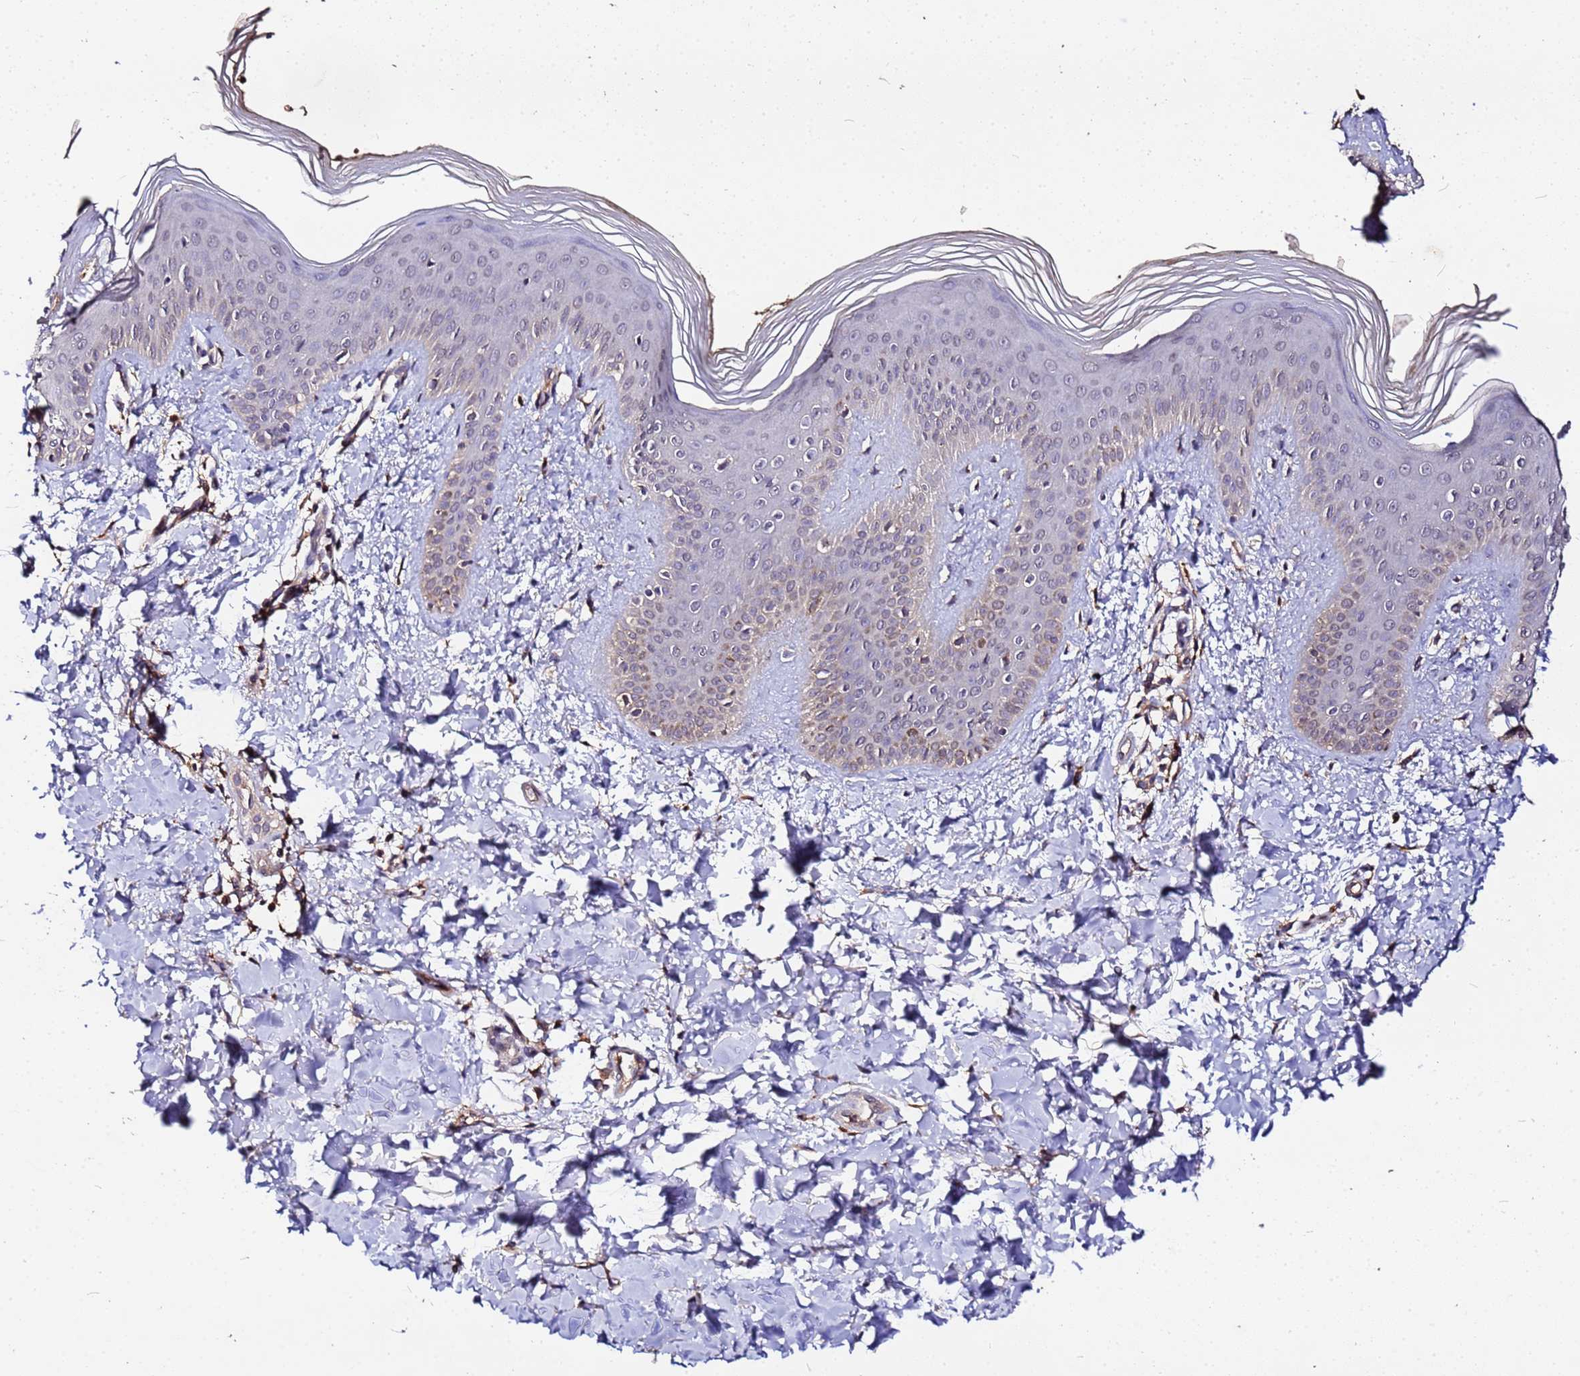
{"staining": {"intensity": "weak", "quantity": "25%-75%", "location": "cytoplasmic/membranous"}, "tissue": "skin", "cell_type": "Epidermal cells", "image_type": "normal", "snomed": [{"axis": "morphology", "description": "Normal tissue, NOS"}, {"axis": "morphology", "description": "Inflammation, NOS"}, {"axis": "topography", "description": "Soft tissue"}, {"axis": "topography", "description": "Anal"}], "caption": "Epidermal cells reveal low levels of weak cytoplasmic/membranous expression in approximately 25%-75% of cells in normal human skin. The staining was performed using DAB to visualize the protein expression in brown, while the nuclei were stained in blue with hematoxylin (Magnification: 20x).", "gene": "MTERF1", "patient": {"sex": "female", "age": 15}}